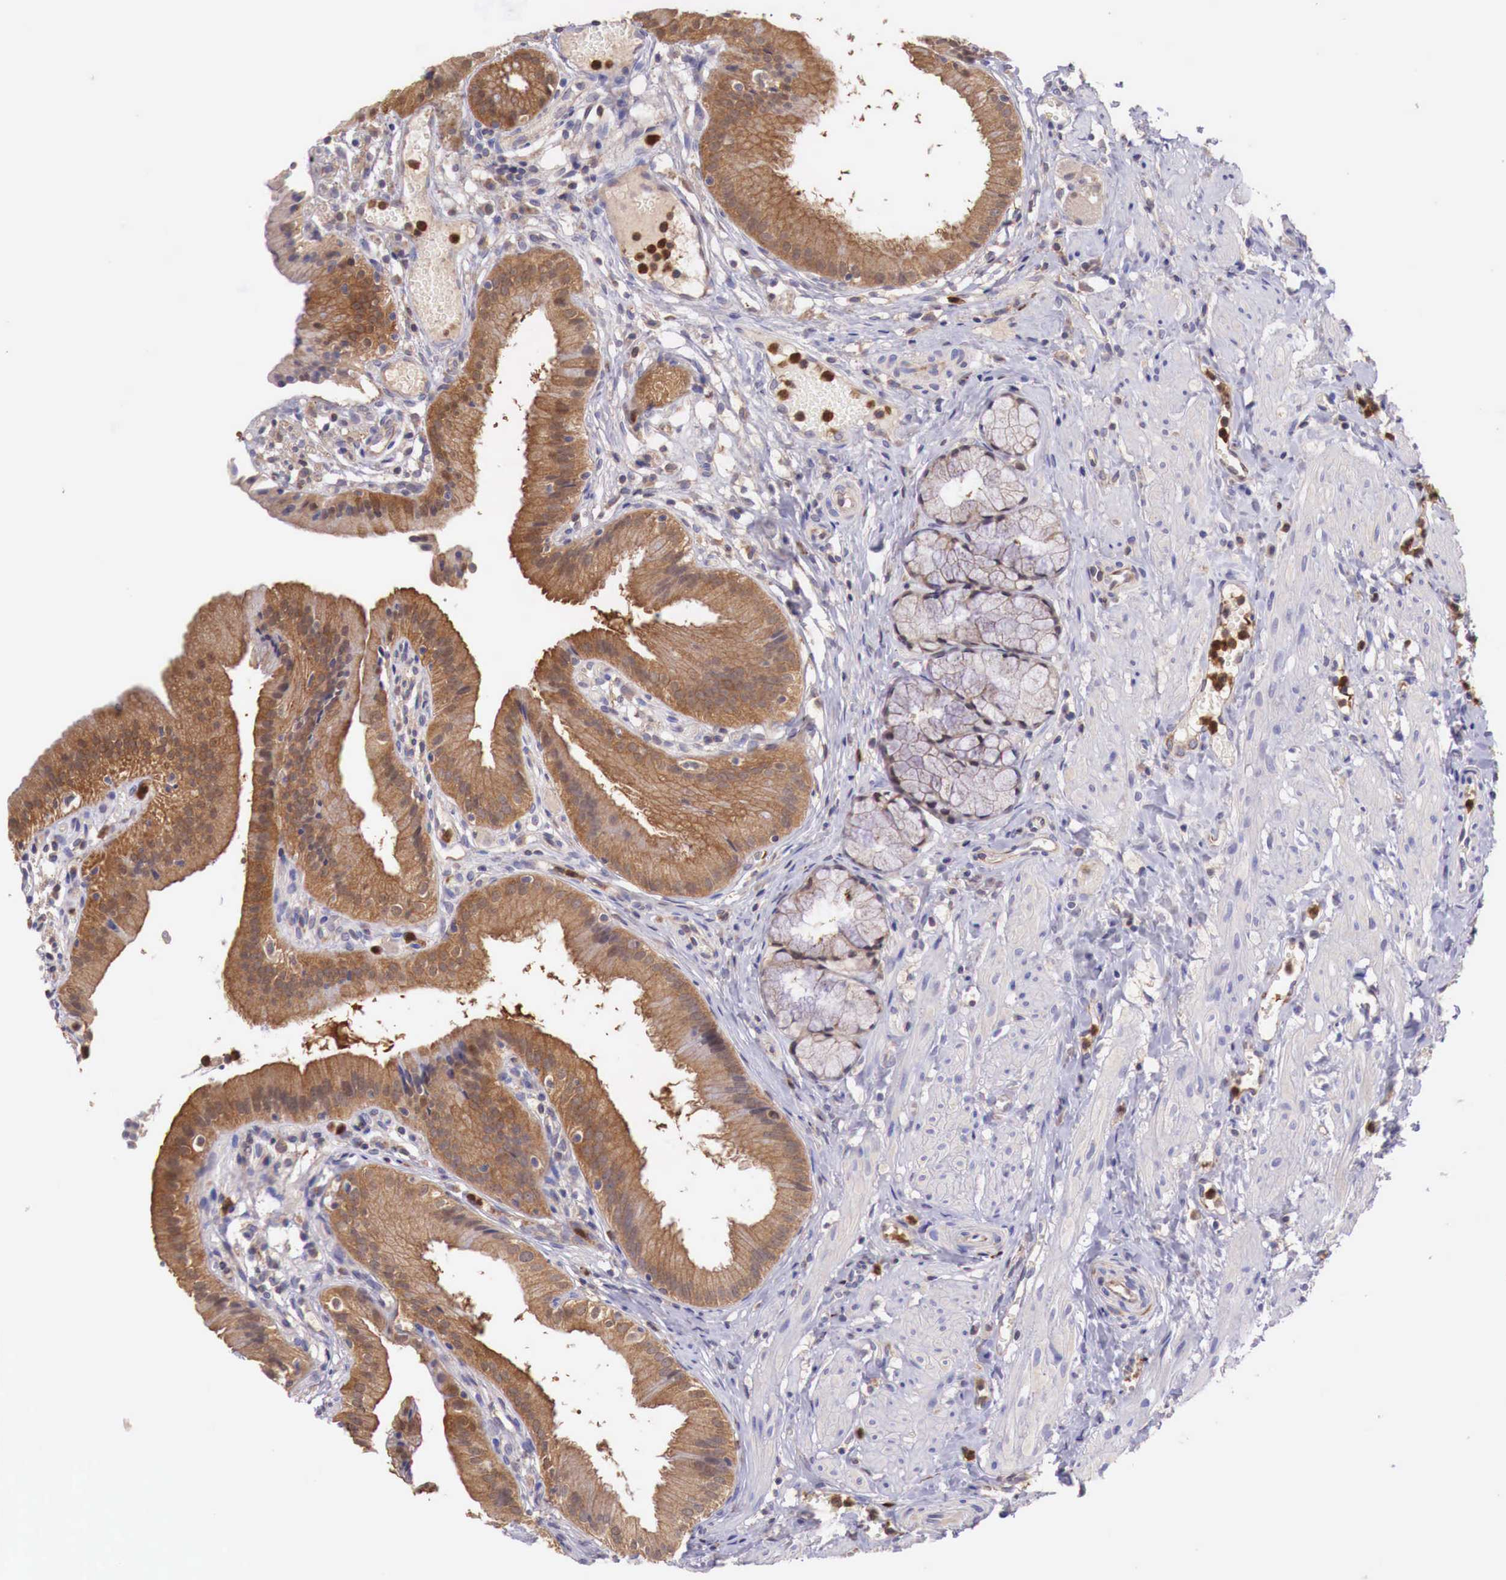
{"staining": {"intensity": "strong", "quantity": ">75%", "location": "cytoplasmic/membranous"}, "tissue": "gallbladder", "cell_type": "Glandular cells", "image_type": "normal", "snomed": [{"axis": "morphology", "description": "Normal tissue, NOS"}, {"axis": "topography", "description": "Gallbladder"}], "caption": "Immunohistochemical staining of normal gallbladder shows >75% levels of strong cytoplasmic/membranous protein expression in approximately >75% of glandular cells. The staining is performed using DAB (3,3'-diaminobenzidine) brown chromogen to label protein expression. The nuclei are counter-stained blue using hematoxylin.", "gene": "GAB2", "patient": {"sex": "male", "age": 28}}